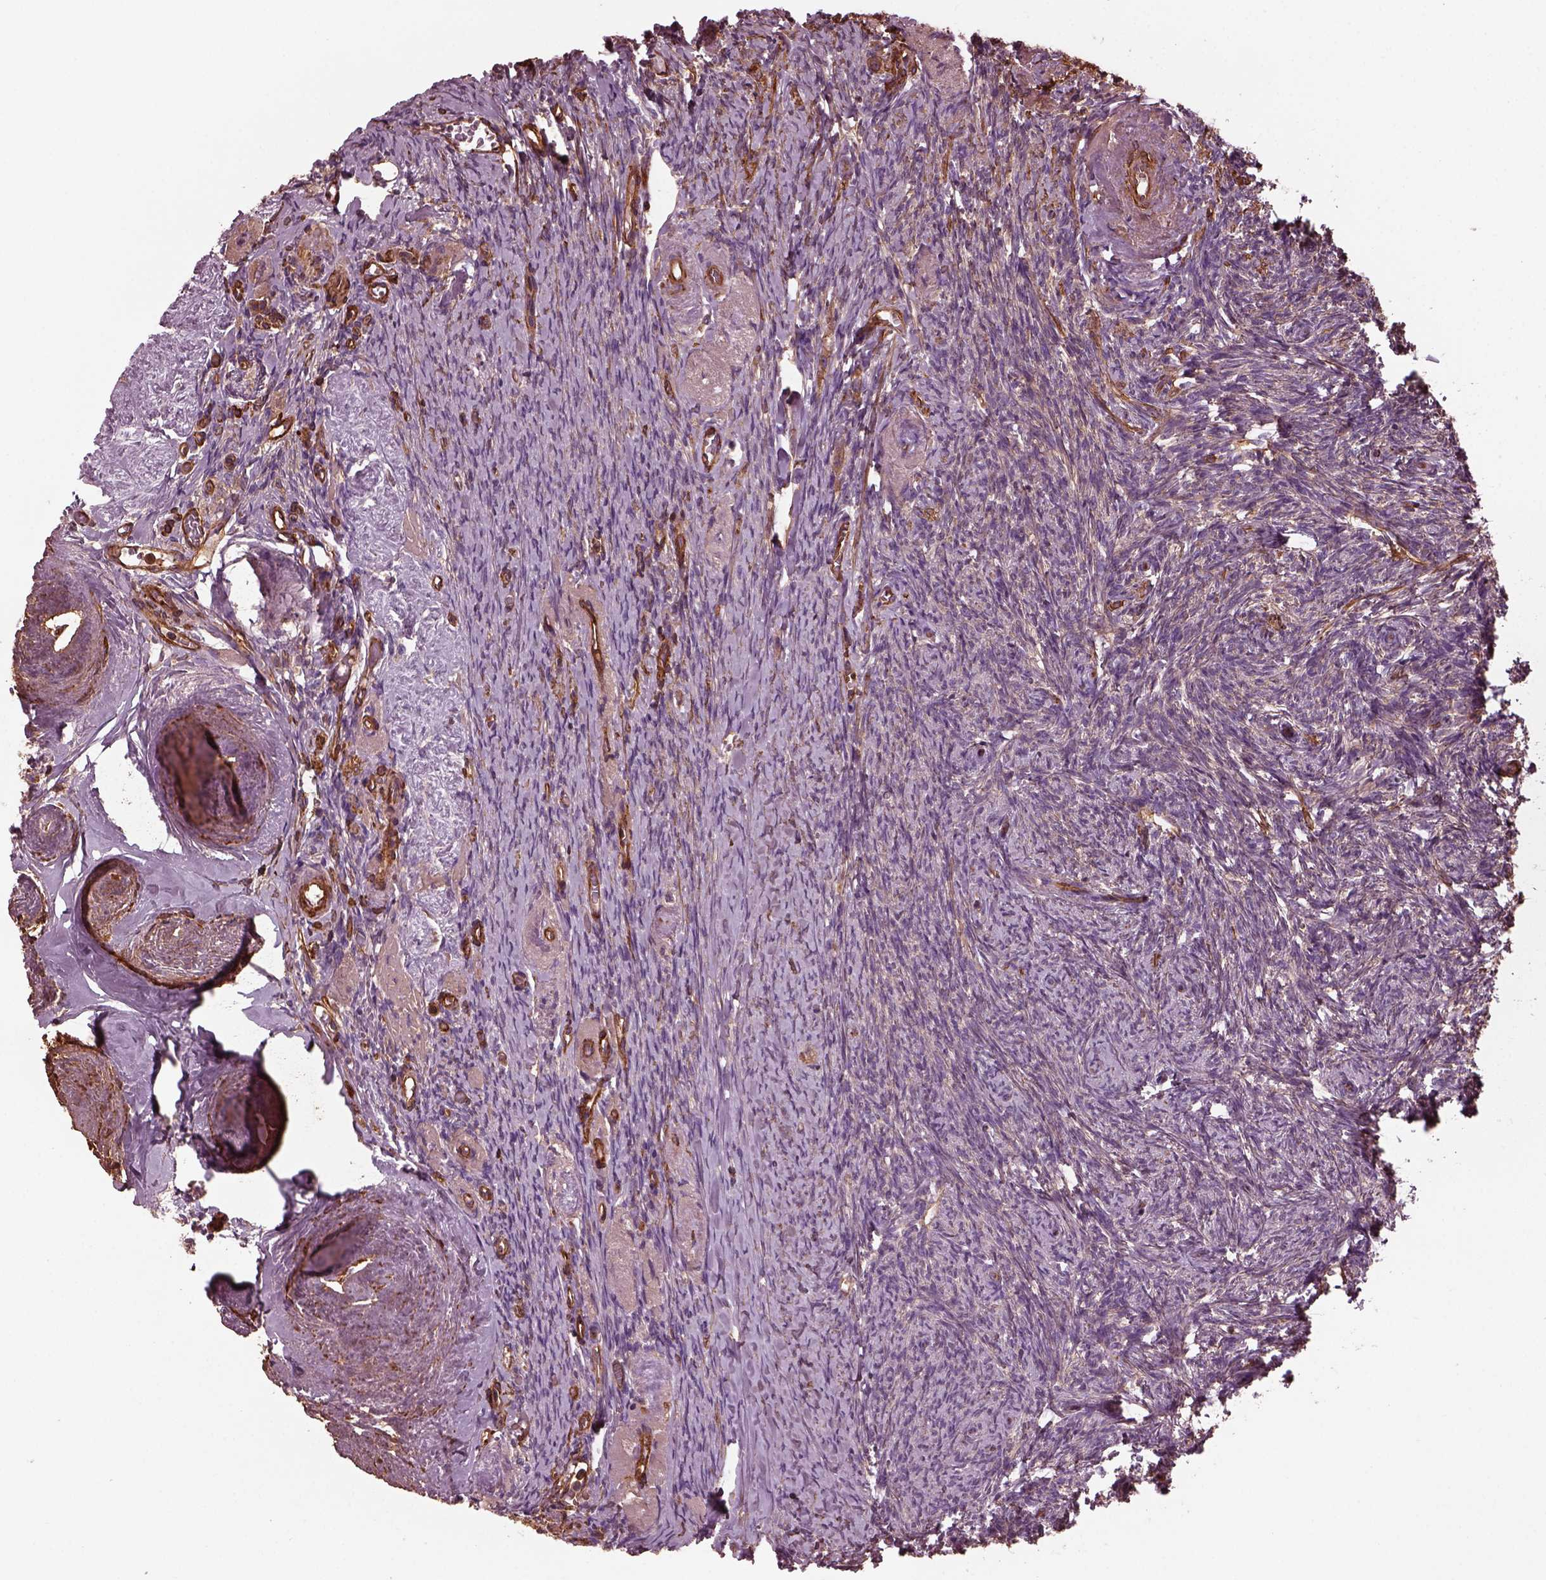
{"staining": {"intensity": "weak", "quantity": "<25%", "location": "cytoplasmic/membranous"}, "tissue": "ovary", "cell_type": "Ovarian stroma cells", "image_type": "normal", "snomed": [{"axis": "morphology", "description": "Normal tissue, NOS"}, {"axis": "topography", "description": "Ovary"}], "caption": "IHC of normal human ovary demonstrates no expression in ovarian stroma cells. Brightfield microscopy of immunohistochemistry stained with DAB (brown) and hematoxylin (blue), captured at high magnification.", "gene": "MYL1", "patient": {"sex": "female", "age": 72}}